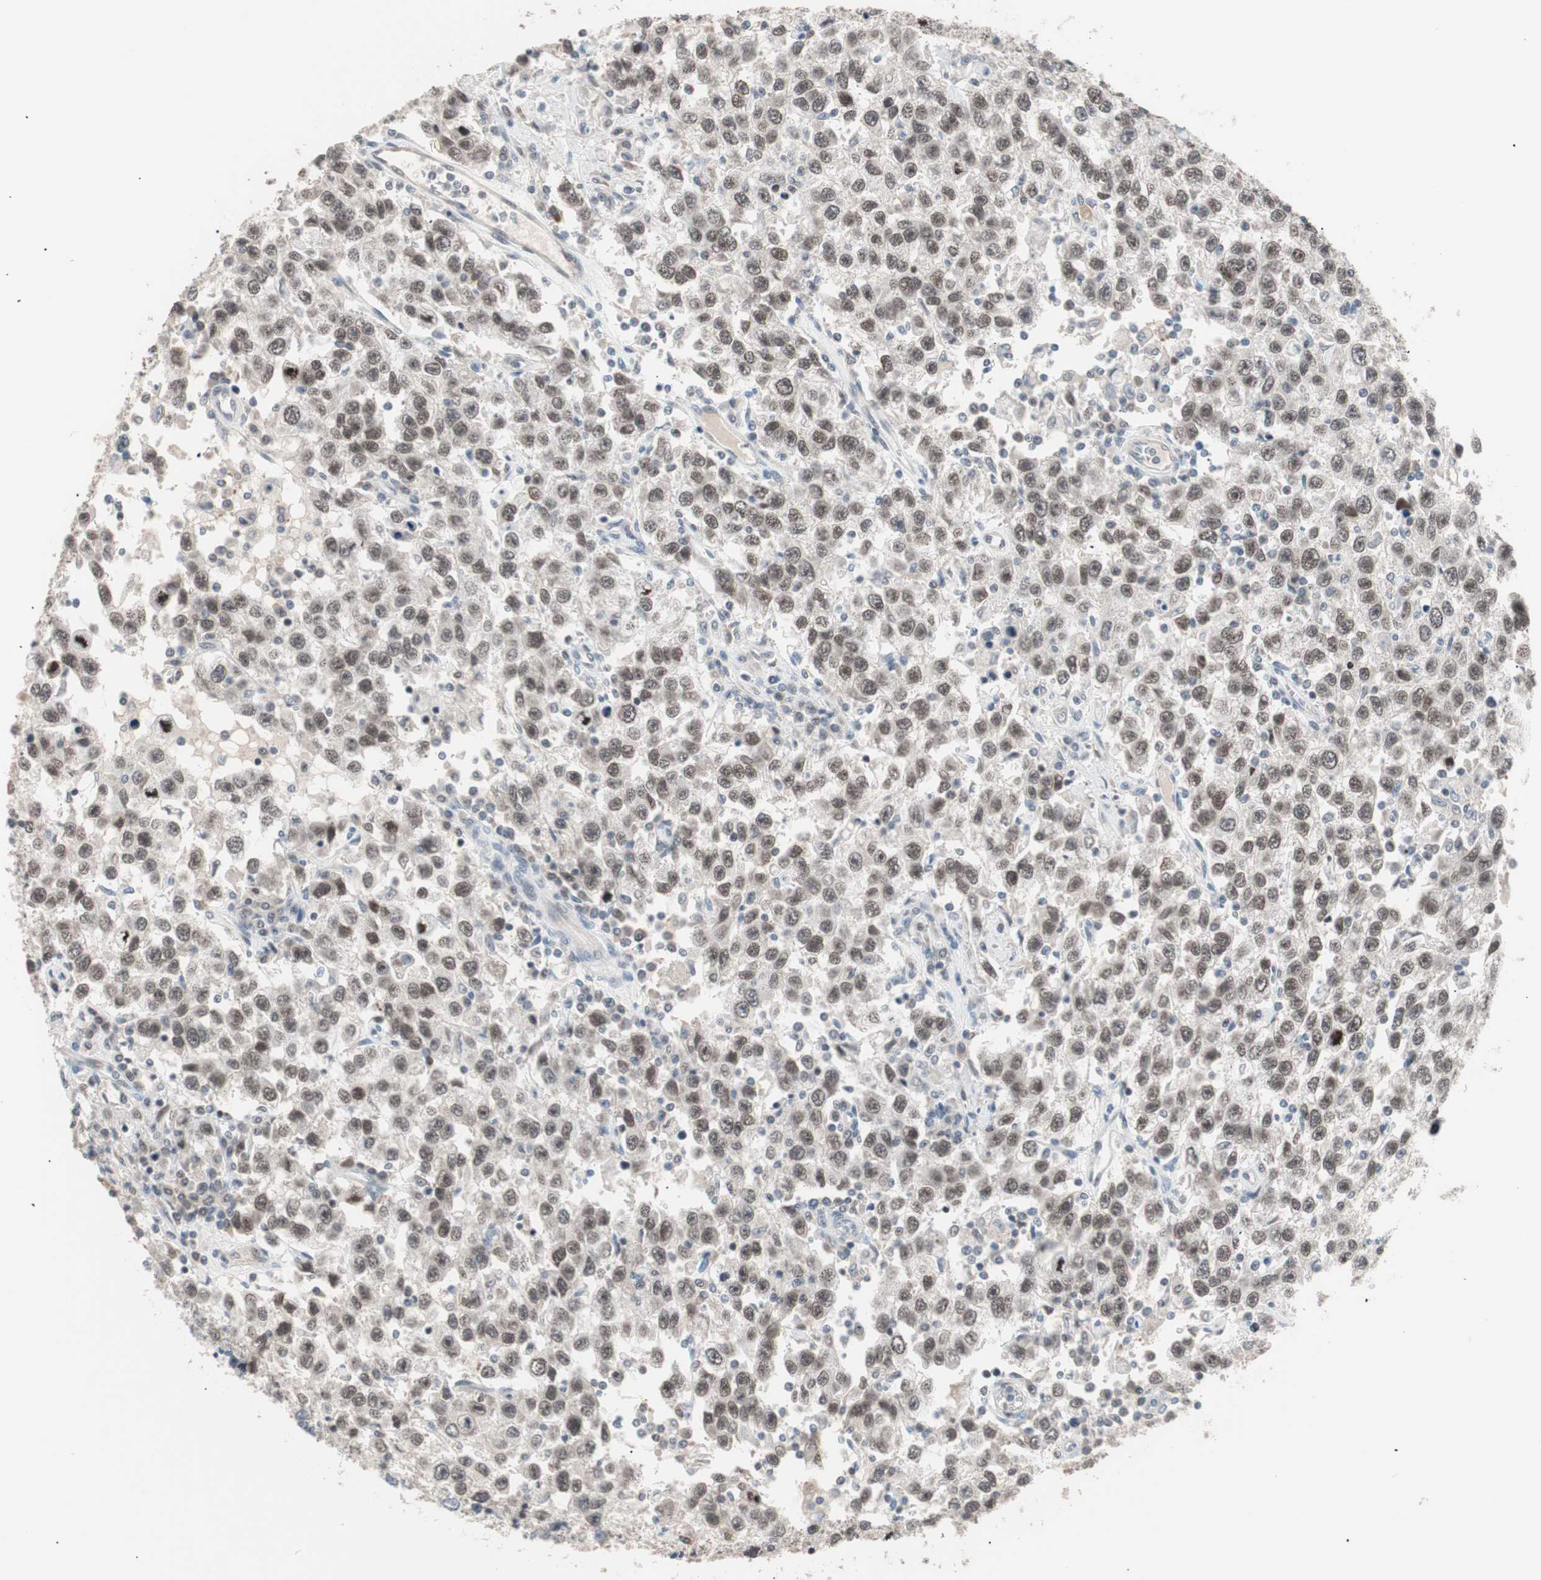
{"staining": {"intensity": "weak", "quantity": ">75%", "location": "nuclear"}, "tissue": "testis cancer", "cell_type": "Tumor cells", "image_type": "cancer", "snomed": [{"axis": "morphology", "description": "Seminoma, NOS"}, {"axis": "topography", "description": "Testis"}], "caption": "Testis seminoma stained for a protein displays weak nuclear positivity in tumor cells.", "gene": "LIG3", "patient": {"sex": "male", "age": 41}}